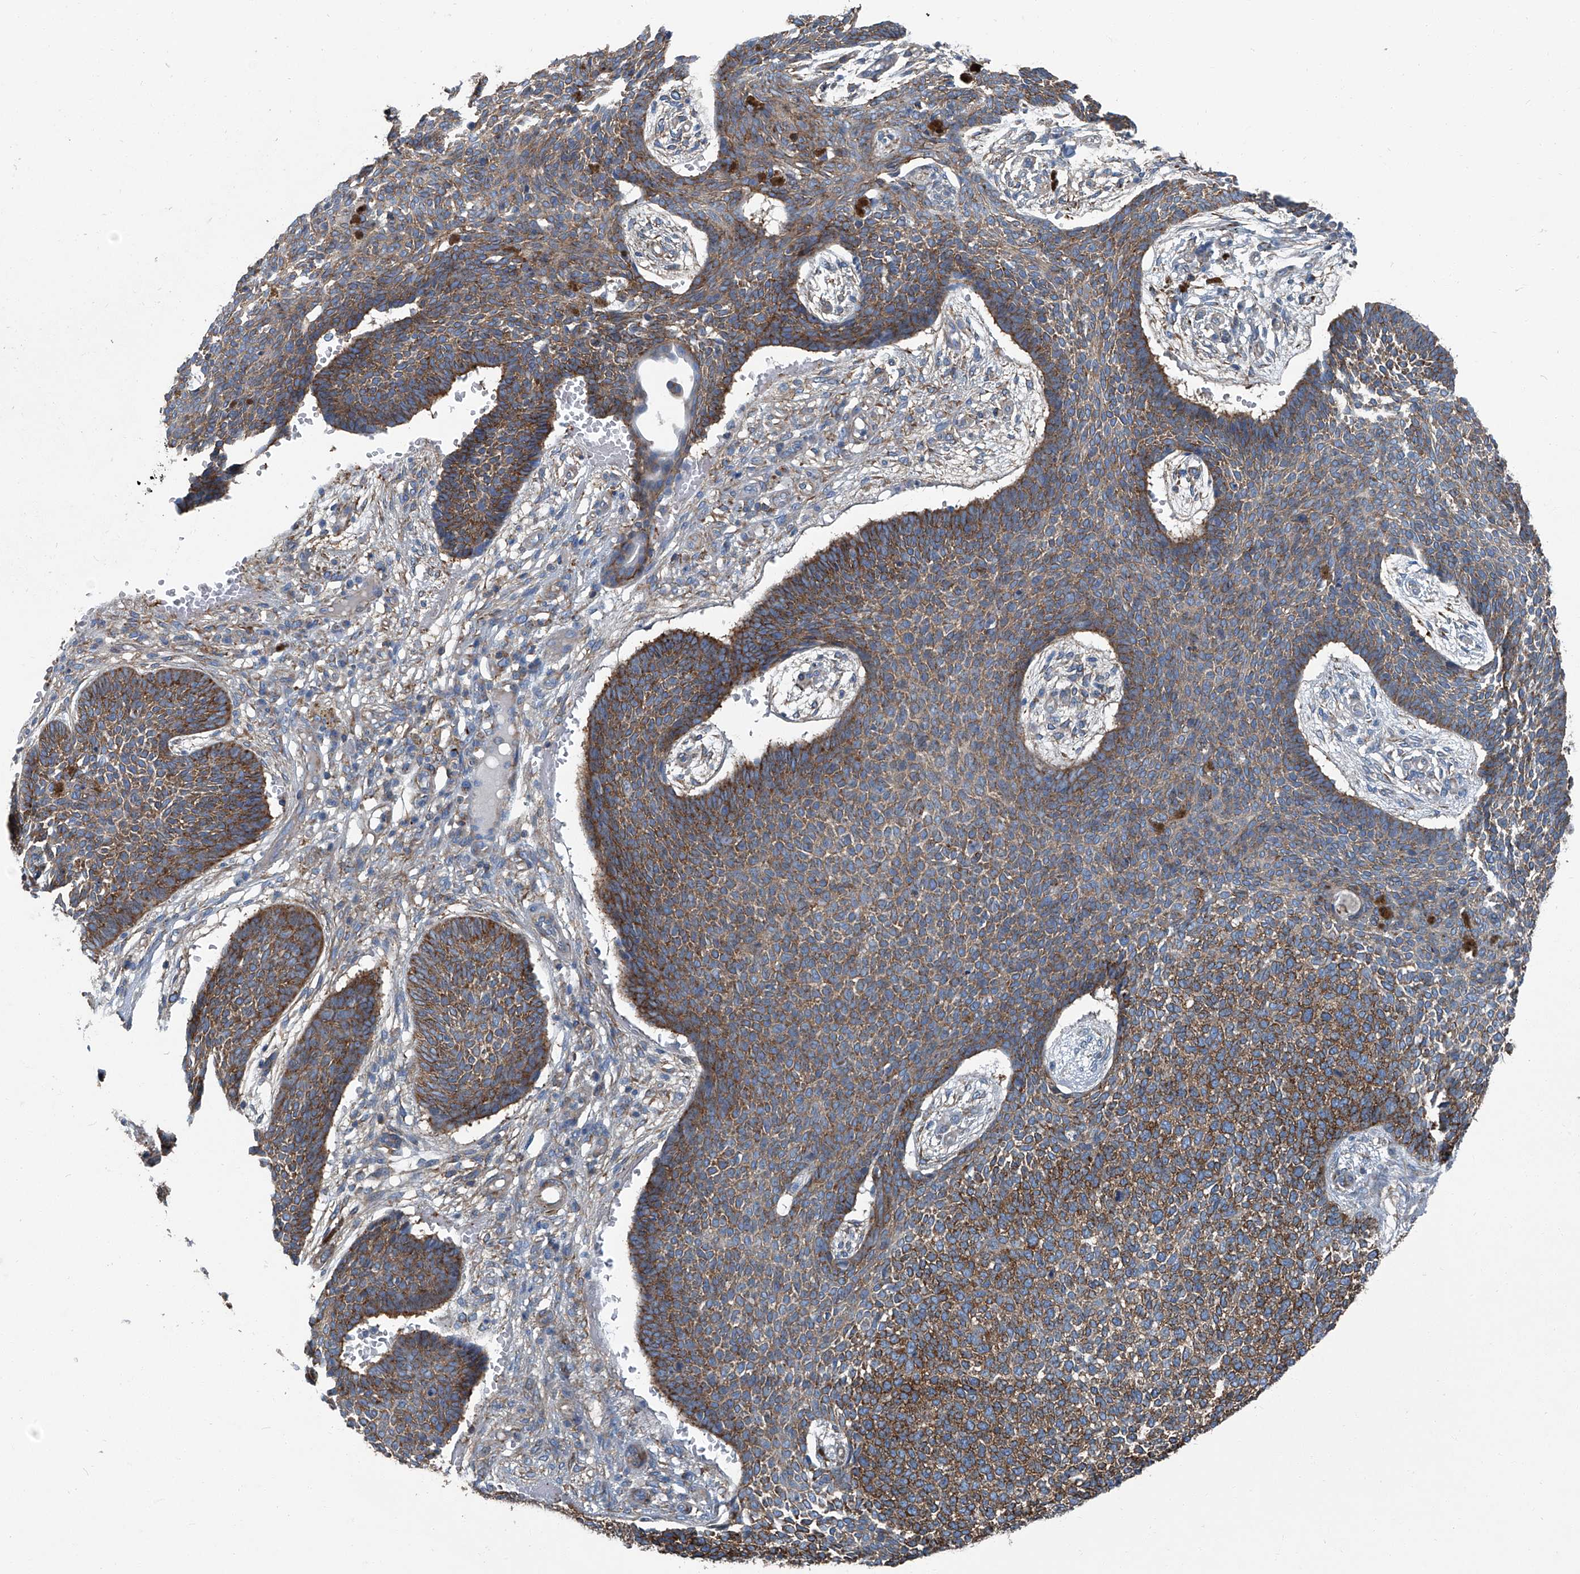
{"staining": {"intensity": "moderate", "quantity": ">75%", "location": "cytoplasmic/membranous"}, "tissue": "skin cancer", "cell_type": "Tumor cells", "image_type": "cancer", "snomed": [{"axis": "morphology", "description": "Basal cell carcinoma"}, {"axis": "topography", "description": "Skin"}], "caption": "Immunohistochemistry histopathology image of human basal cell carcinoma (skin) stained for a protein (brown), which displays medium levels of moderate cytoplasmic/membranous positivity in about >75% of tumor cells.", "gene": "SEPTIN7", "patient": {"sex": "female", "age": 84}}